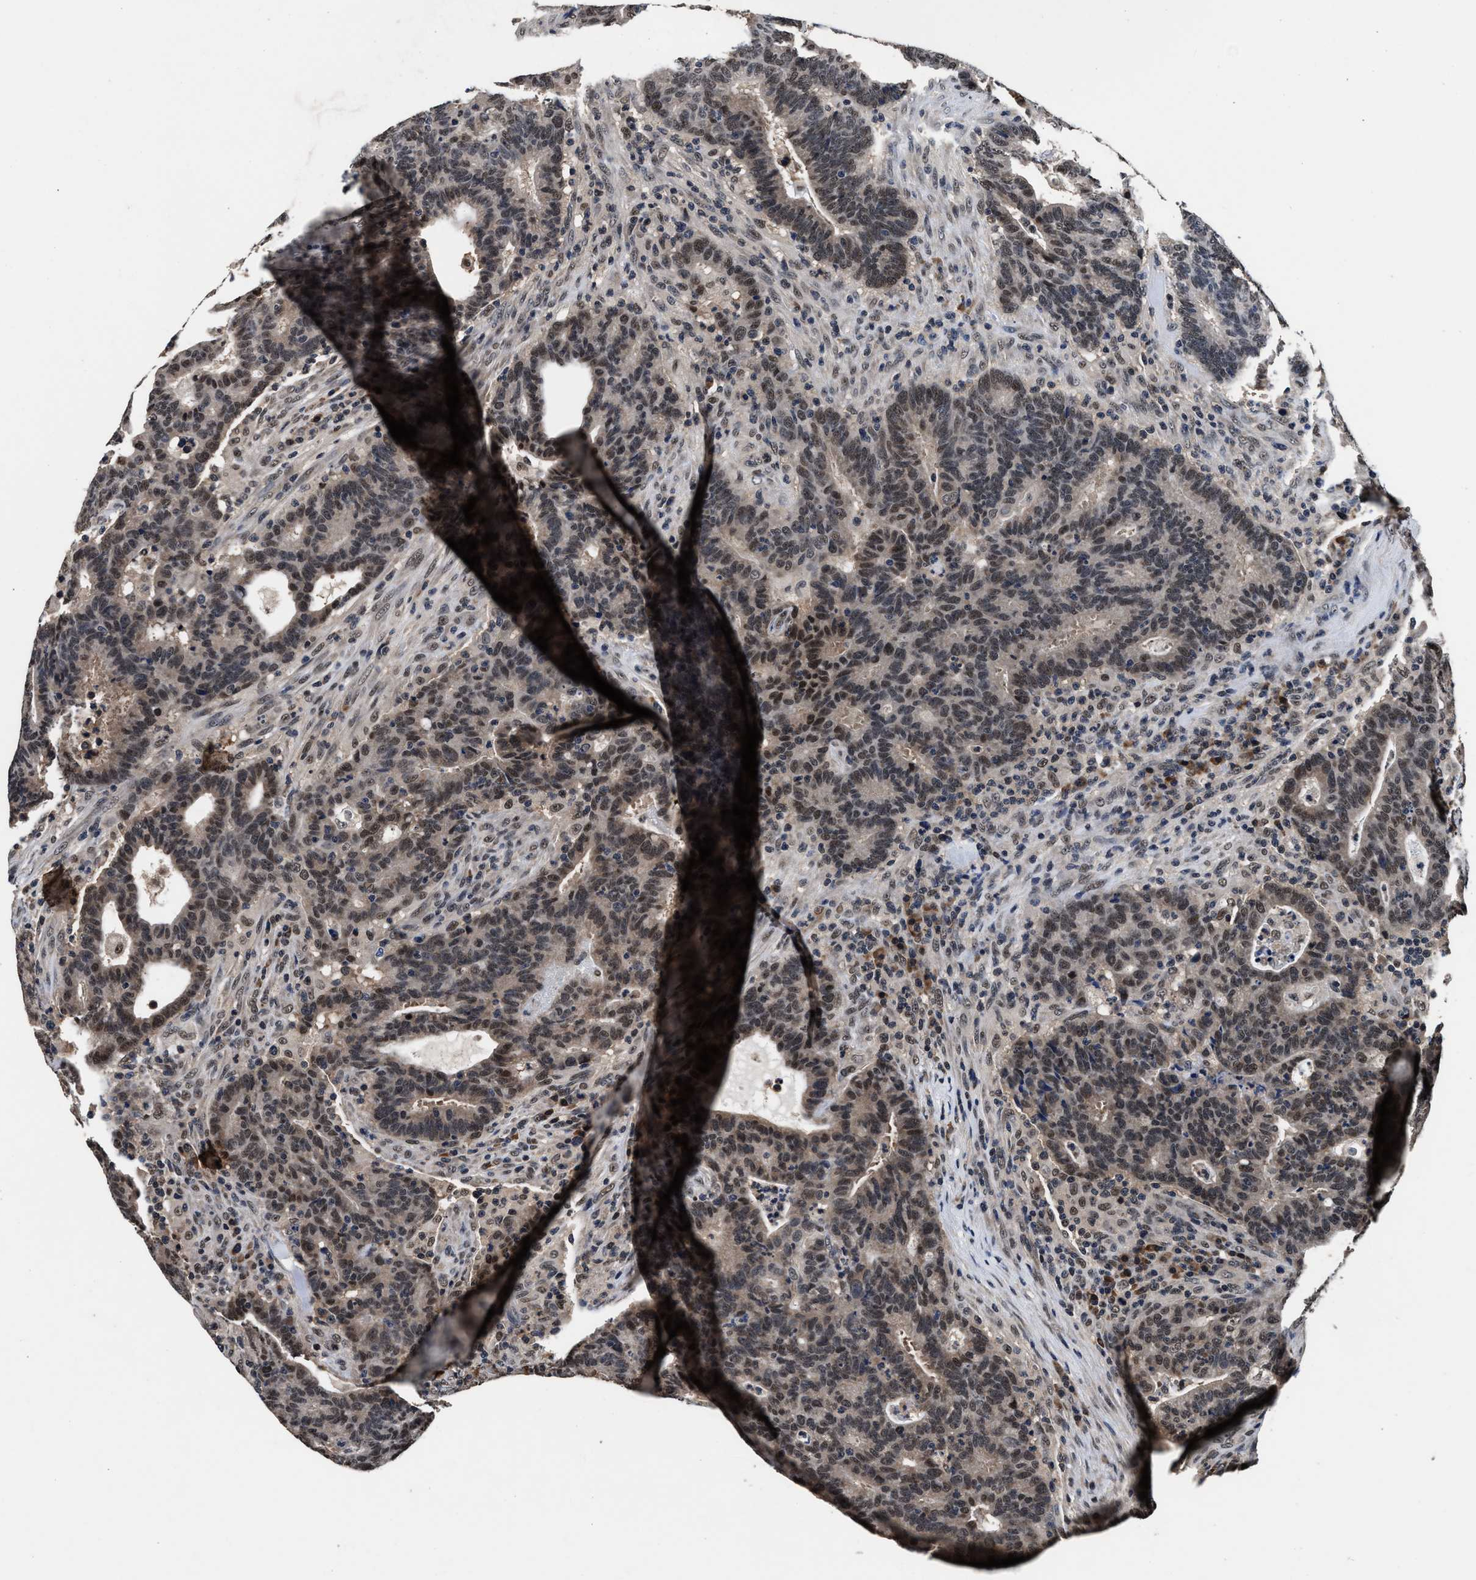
{"staining": {"intensity": "moderate", "quantity": "25%-75%", "location": "nuclear"}, "tissue": "colorectal cancer", "cell_type": "Tumor cells", "image_type": "cancer", "snomed": [{"axis": "morphology", "description": "Adenocarcinoma, NOS"}, {"axis": "topography", "description": "Colon"}], "caption": "This histopathology image exhibits immunohistochemistry staining of human colorectal cancer, with medium moderate nuclear expression in approximately 25%-75% of tumor cells.", "gene": "USP16", "patient": {"sex": "female", "age": 75}}